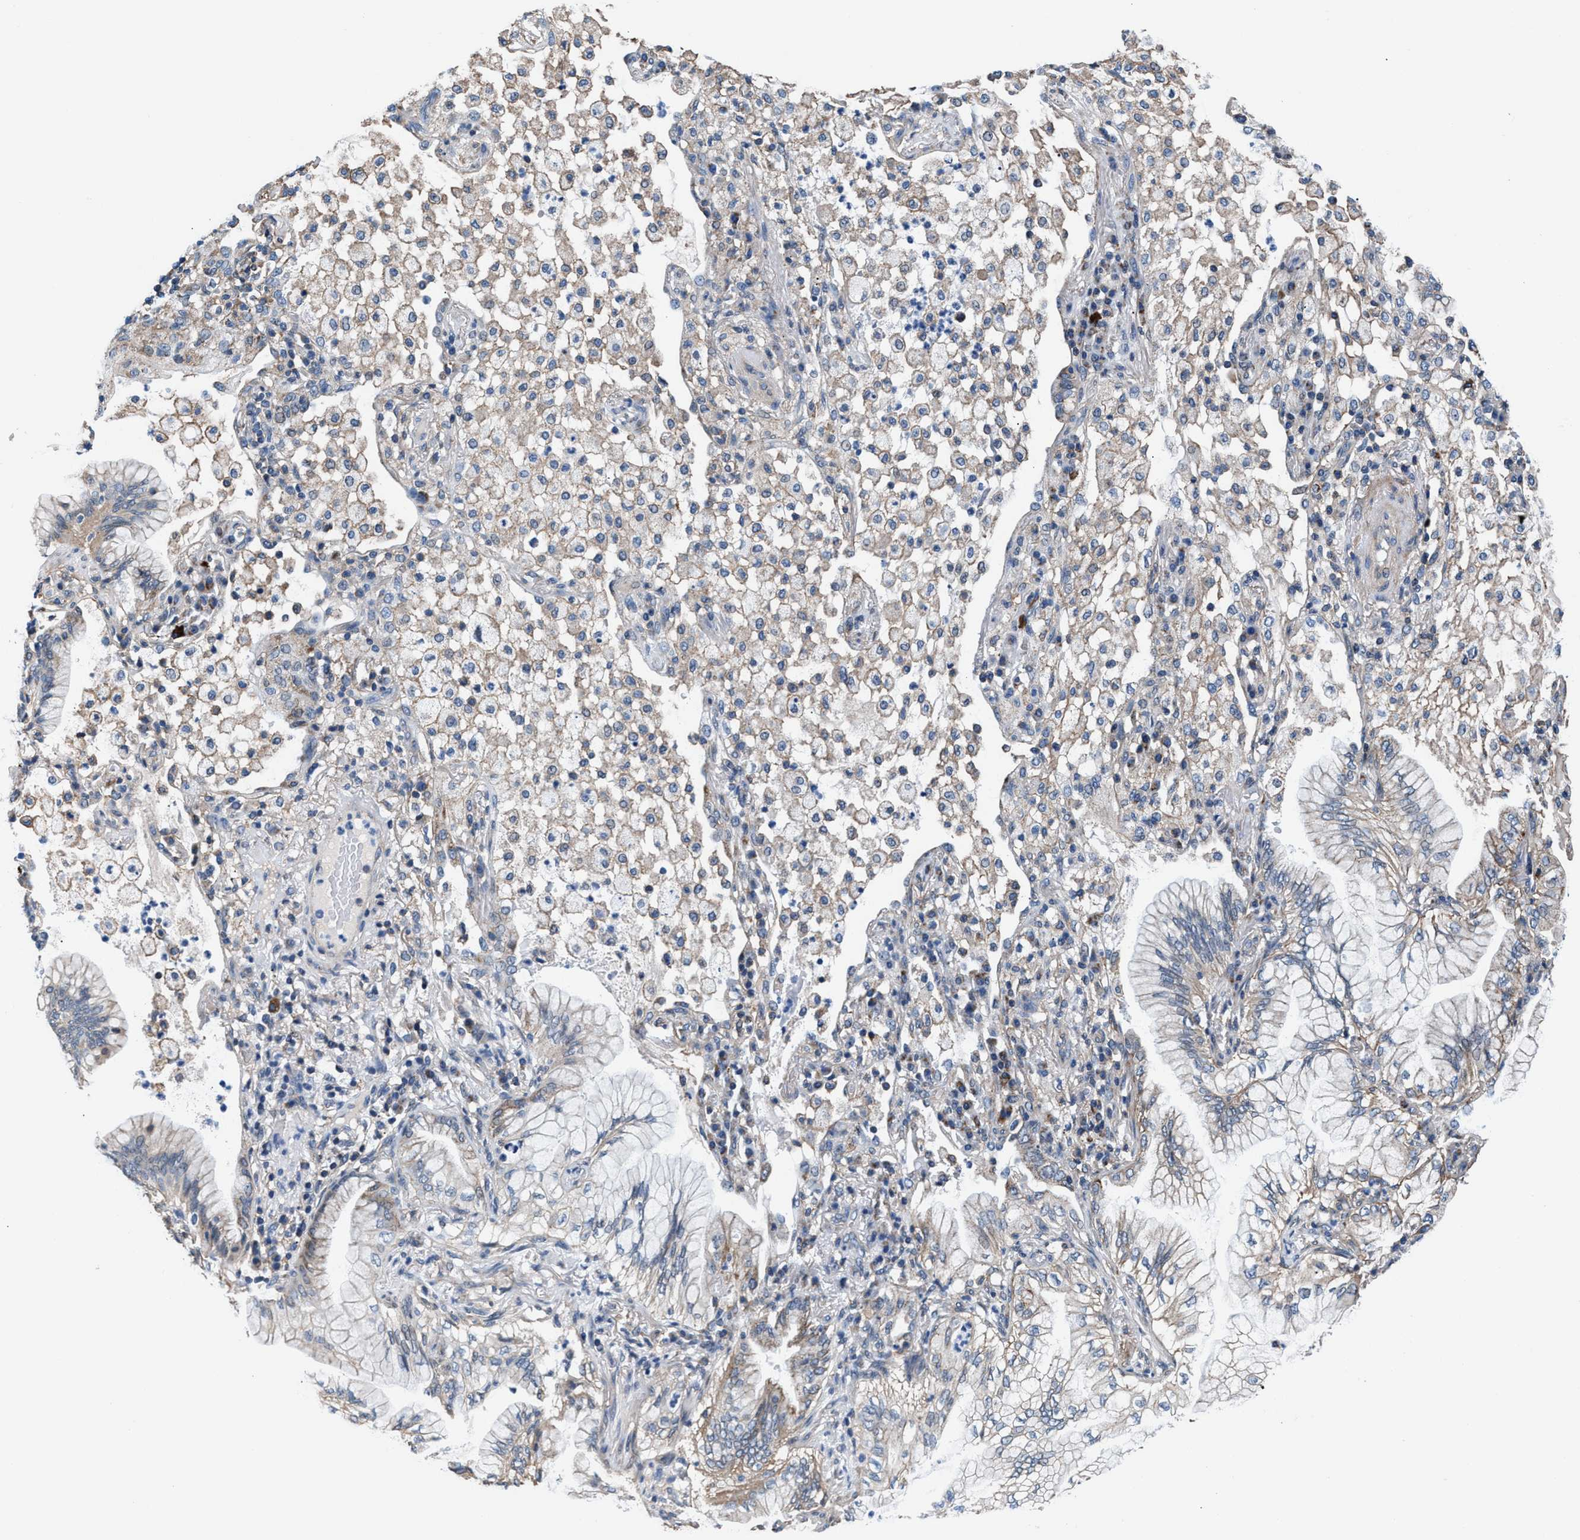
{"staining": {"intensity": "moderate", "quantity": ">75%", "location": "cytoplasmic/membranous"}, "tissue": "lung cancer", "cell_type": "Tumor cells", "image_type": "cancer", "snomed": [{"axis": "morphology", "description": "Adenocarcinoma, NOS"}, {"axis": "topography", "description": "Lung"}], "caption": "Immunohistochemical staining of lung cancer (adenocarcinoma) displays medium levels of moderate cytoplasmic/membranous positivity in approximately >75% of tumor cells.", "gene": "NKTR", "patient": {"sex": "female", "age": 70}}